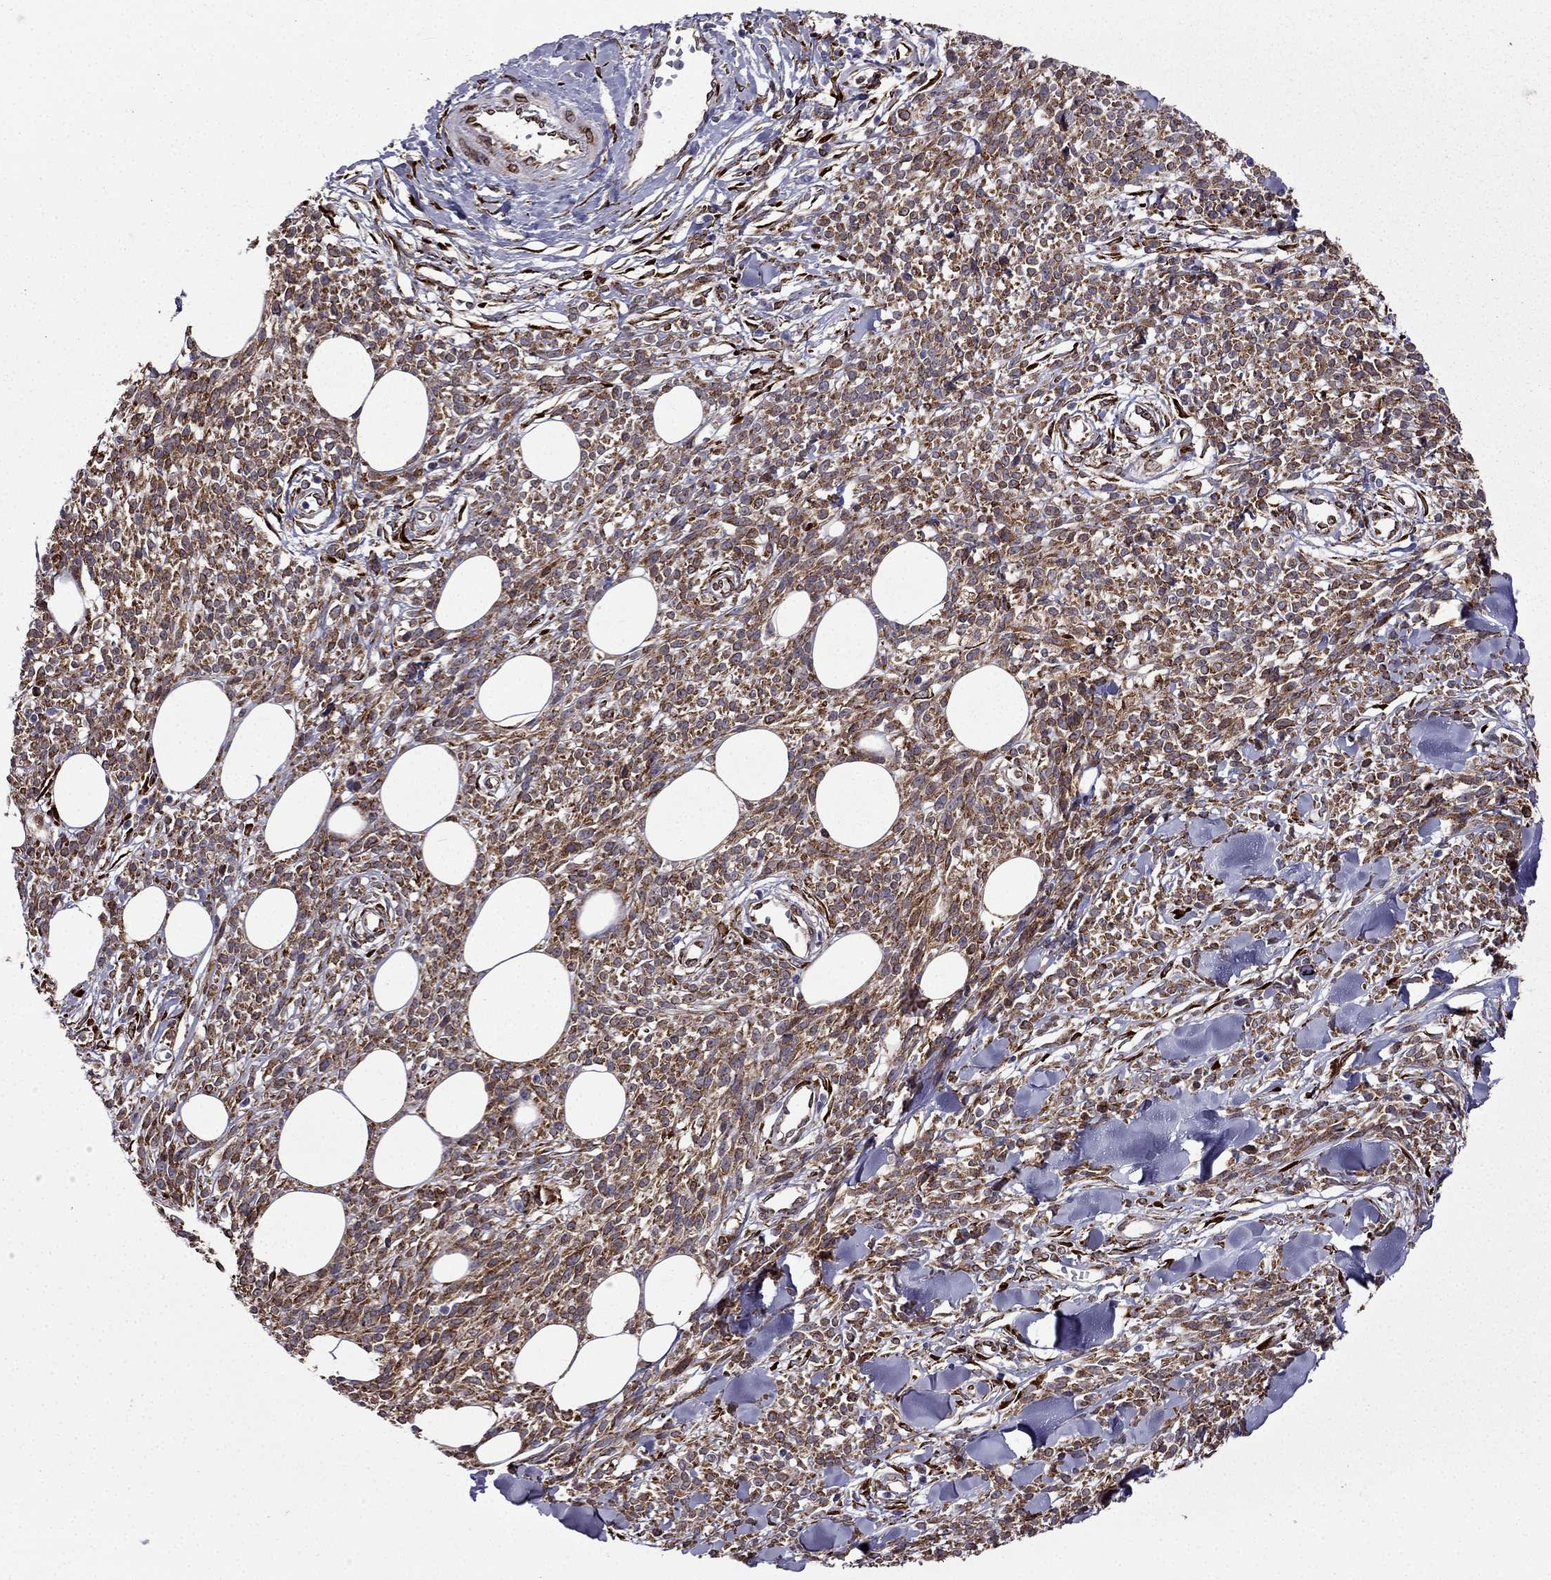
{"staining": {"intensity": "strong", "quantity": ">75%", "location": "cytoplasmic/membranous"}, "tissue": "melanoma", "cell_type": "Tumor cells", "image_type": "cancer", "snomed": [{"axis": "morphology", "description": "Malignant melanoma, NOS"}, {"axis": "topography", "description": "Skin"}, {"axis": "topography", "description": "Skin of trunk"}], "caption": "Malignant melanoma was stained to show a protein in brown. There is high levels of strong cytoplasmic/membranous positivity in approximately >75% of tumor cells.", "gene": "IKBIP", "patient": {"sex": "male", "age": 74}}